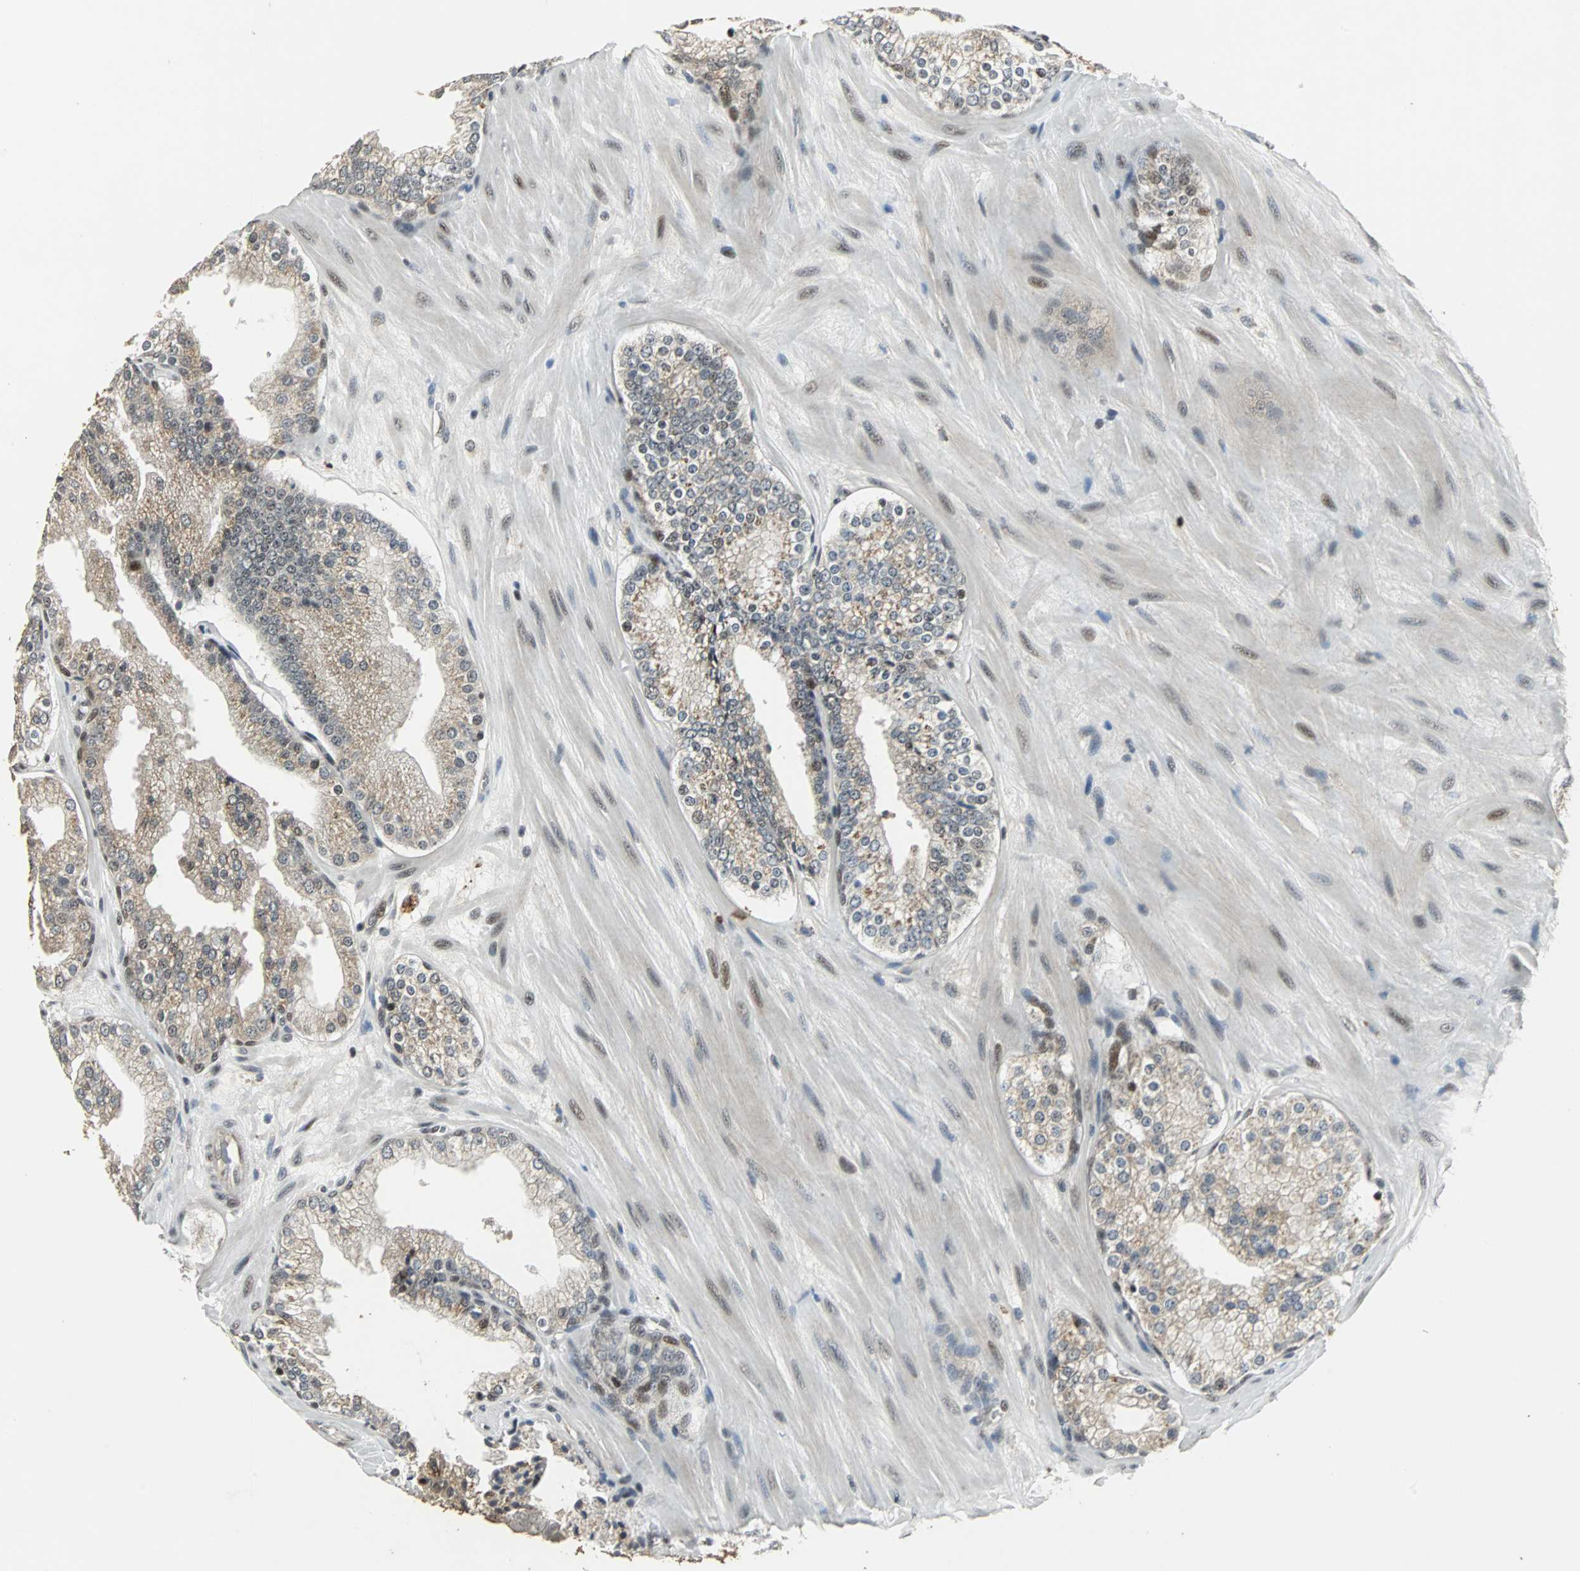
{"staining": {"intensity": "moderate", "quantity": "25%-75%", "location": "cytoplasmic/membranous,nuclear"}, "tissue": "prostate cancer", "cell_type": "Tumor cells", "image_type": "cancer", "snomed": [{"axis": "morphology", "description": "Adenocarcinoma, High grade"}, {"axis": "topography", "description": "Prostate"}], "caption": "DAB (3,3'-diaminobenzidine) immunohistochemical staining of prostate cancer (adenocarcinoma (high-grade)) reveals moderate cytoplasmic/membranous and nuclear protein expression in about 25%-75% of tumor cells.", "gene": "MED4", "patient": {"sex": "male", "age": 68}}